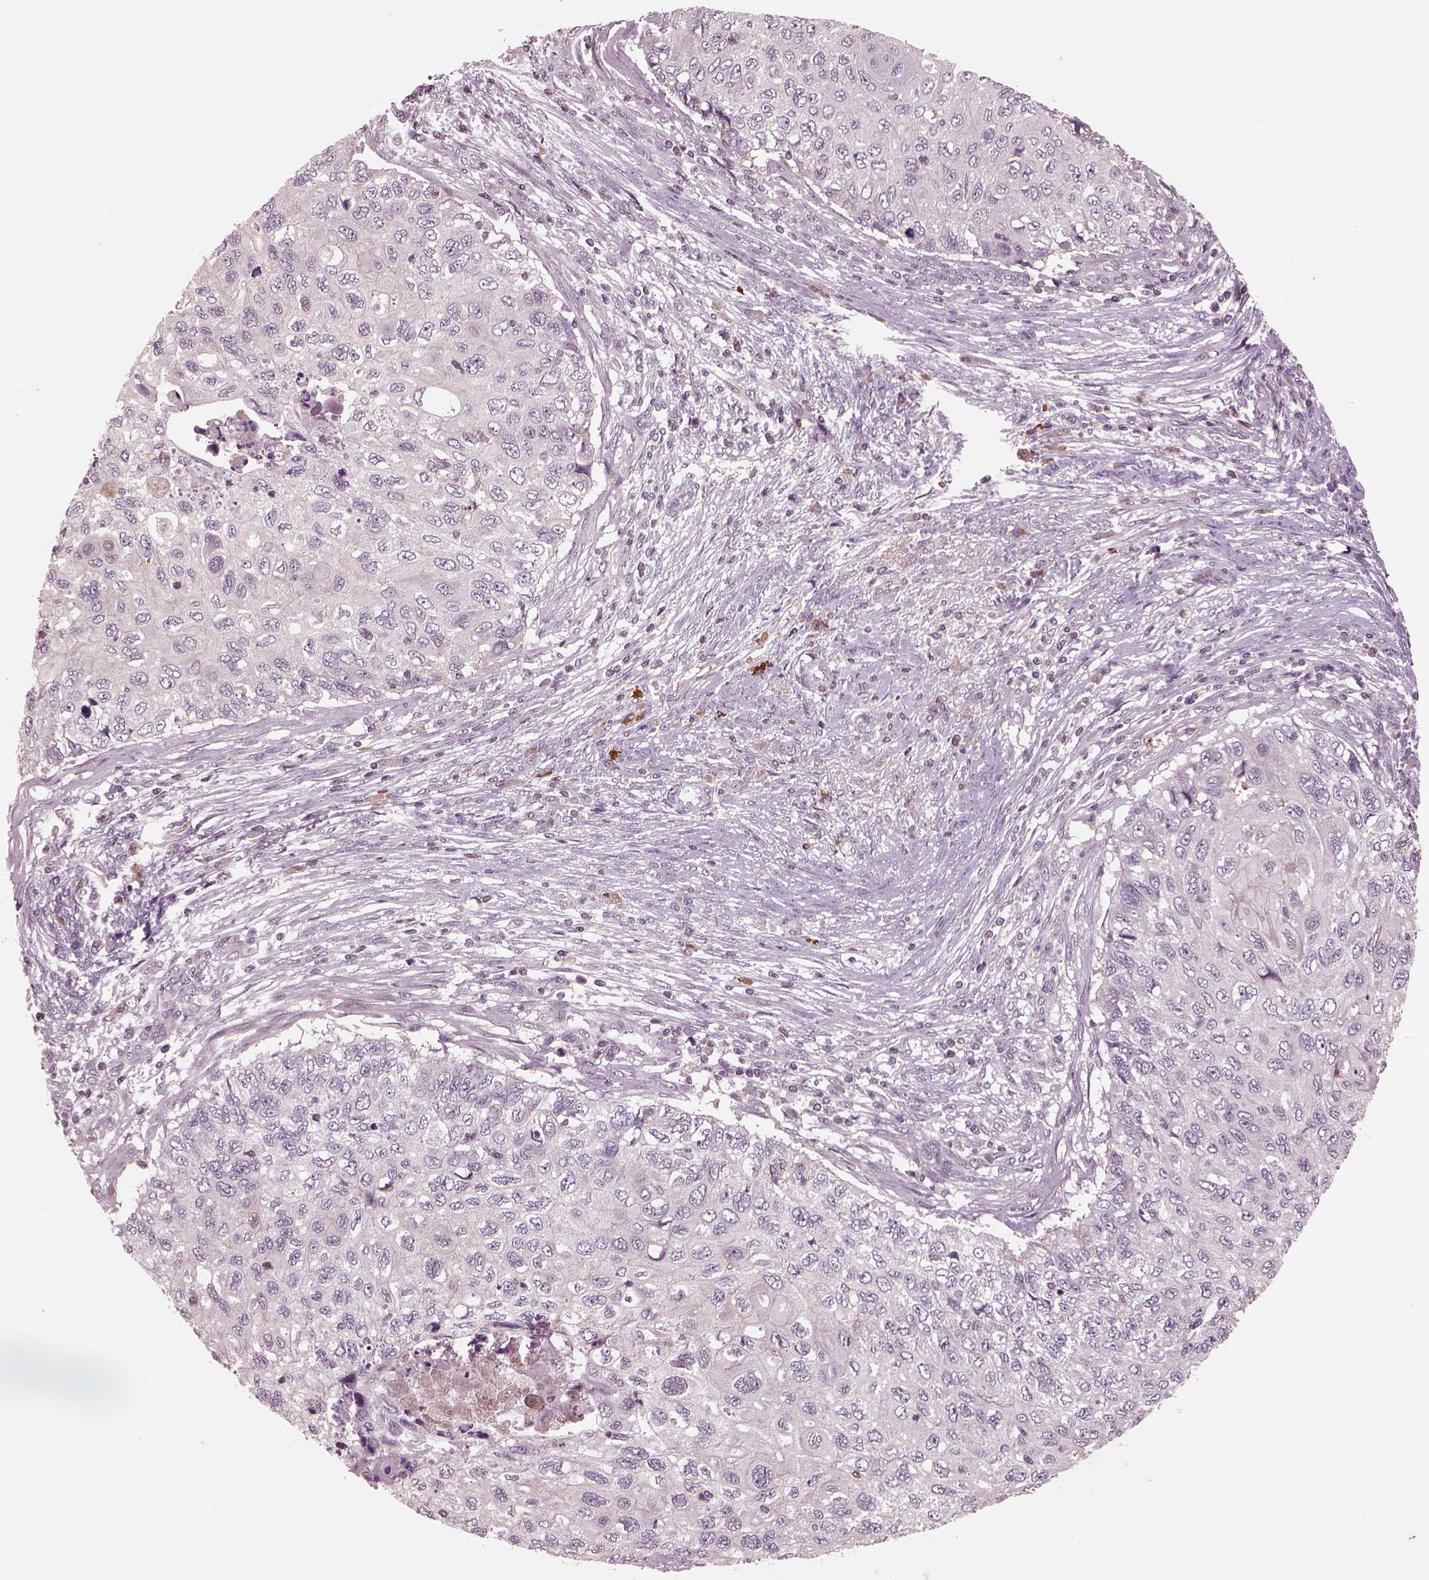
{"staining": {"intensity": "negative", "quantity": "none", "location": "none"}, "tissue": "cervical cancer", "cell_type": "Tumor cells", "image_type": "cancer", "snomed": [{"axis": "morphology", "description": "Squamous cell carcinoma, NOS"}, {"axis": "topography", "description": "Cervix"}], "caption": "Immunohistochemistry (IHC) of human squamous cell carcinoma (cervical) demonstrates no expression in tumor cells.", "gene": "PTX4", "patient": {"sex": "female", "age": 70}}